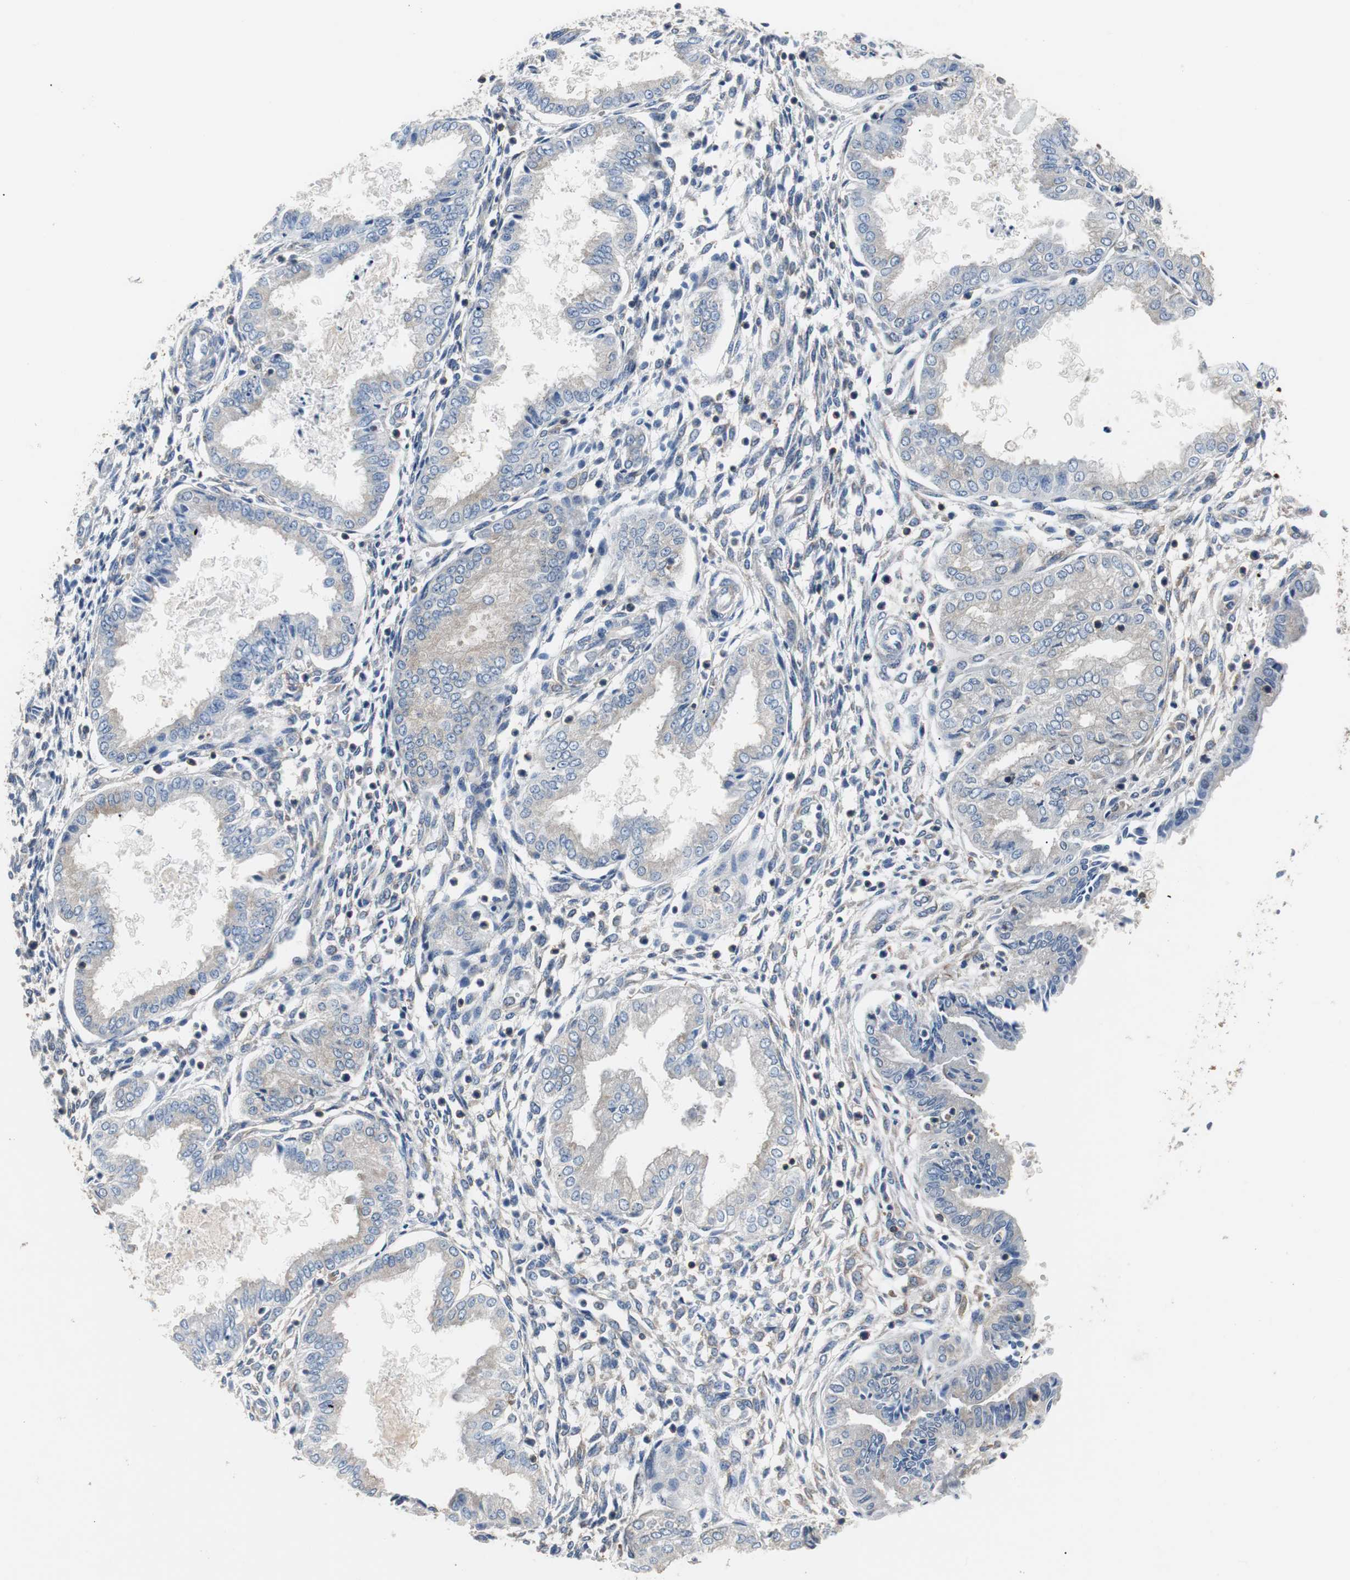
{"staining": {"intensity": "weak", "quantity": "<25%", "location": "cytoplasmic/membranous"}, "tissue": "endometrium", "cell_type": "Cells in endometrial stroma", "image_type": "normal", "snomed": [{"axis": "morphology", "description": "Normal tissue, NOS"}, {"axis": "topography", "description": "Endometrium"}], "caption": "This is a histopathology image of immunohistochemistry staining of normal endometrium, which shows no positivity in cells in endometrial stroma. Brightfield microscopy of IHC stained with DAB (brown) and hematoxylin (blue), captured at high magnification.", "gene": "TSC22D4", "patient": {"sex": "female", "age": 33}}